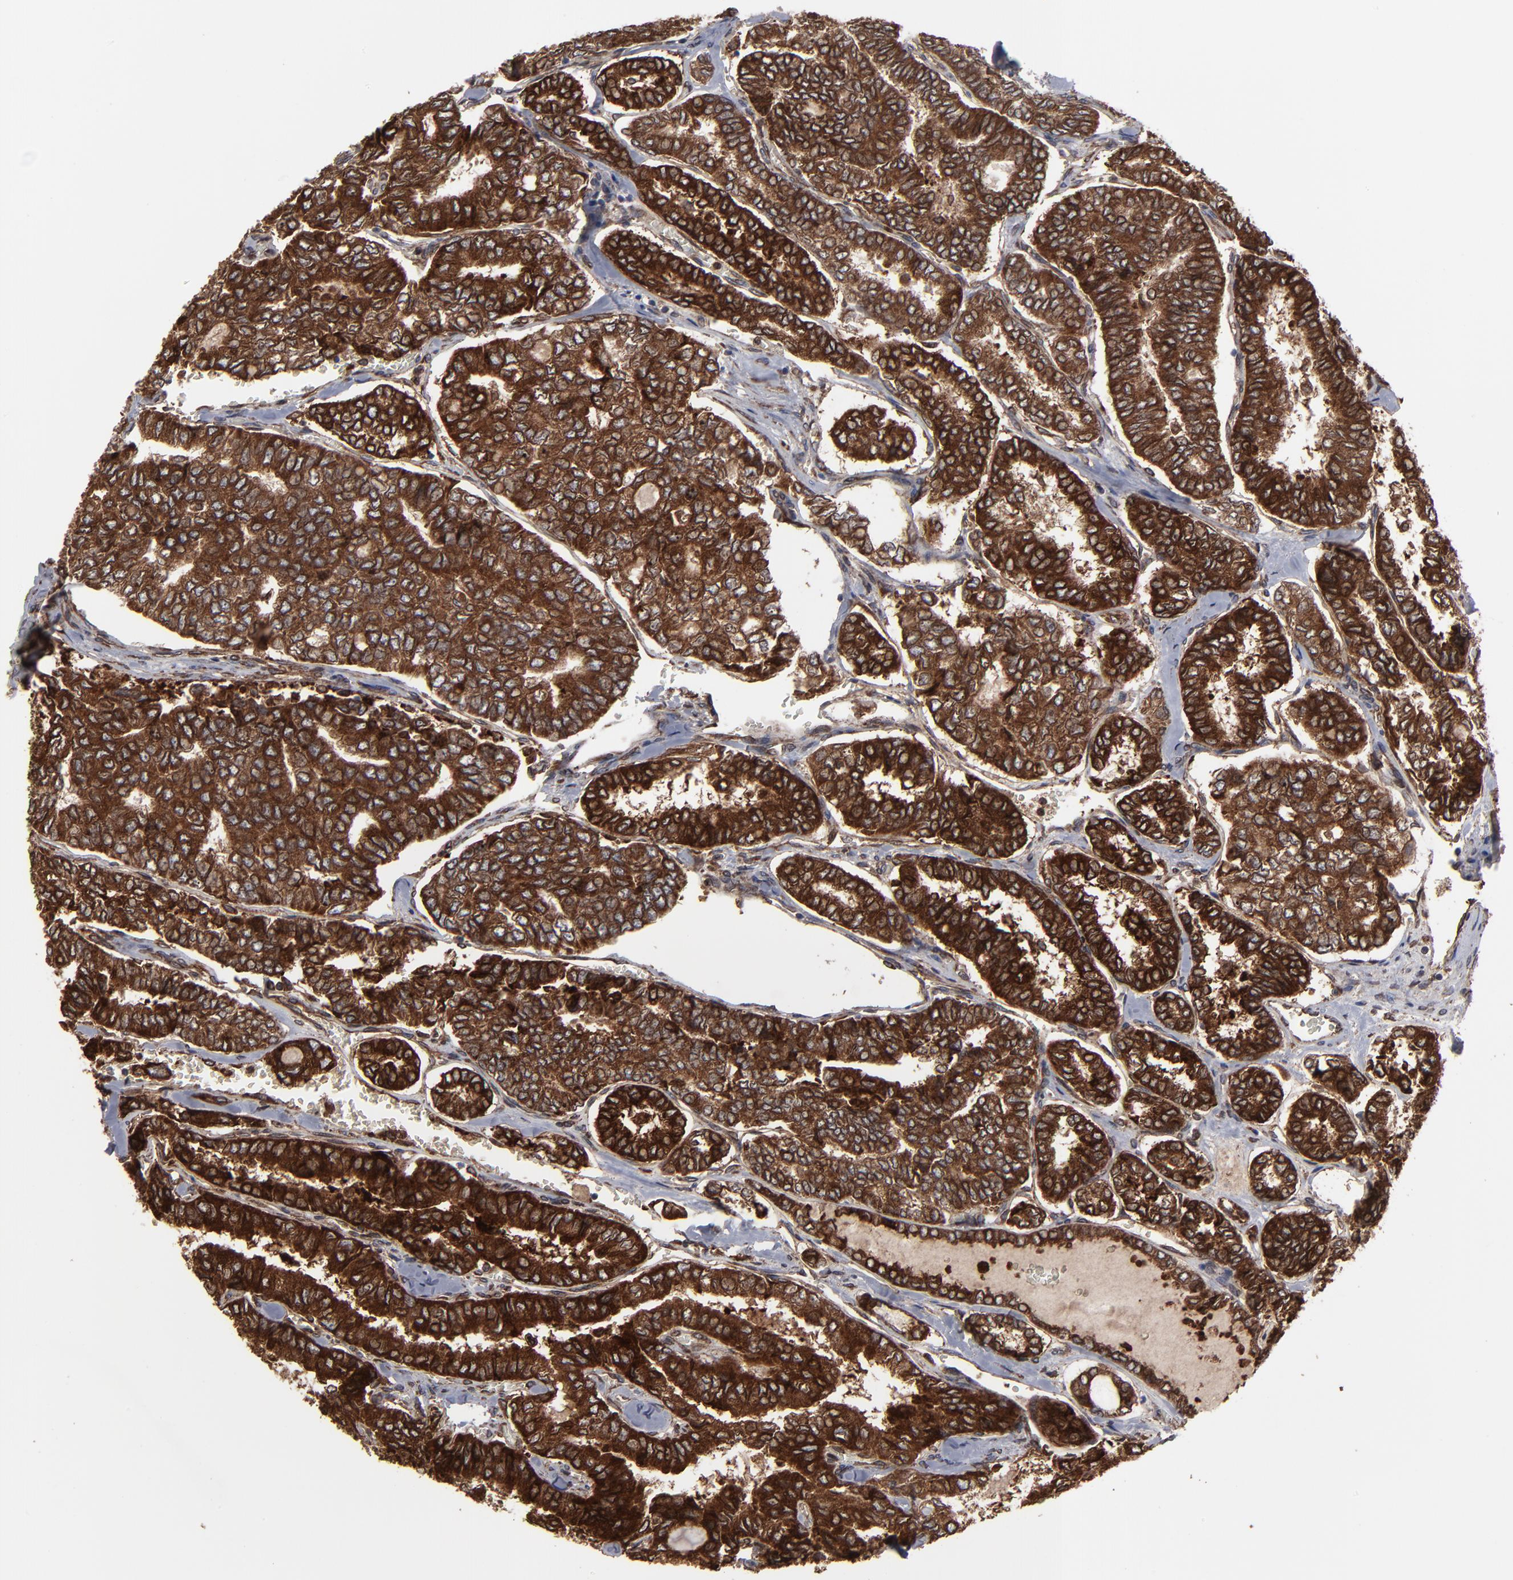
{"staining": {"intensity": "strong", "quantity": ">75%", "location": "cytoplasmic/membranous"}, "tissue": "thyroid cancer", "cell_type": "Tumor cells", "image_type": "cancer", "snomed": [{"axis": "morphology", "description": "Papillary adenocarcinoma, NOS"}, {"axis": "topography", "description": "Thyroid gland"}], "caption": "The micrograph exhibits a brown stain indicating the presence of a protein in the cytoplasmic/membranous of tumor cells in thyroid papillary adenocarcinoma.", "gene": "CNIH1", "patient": {"sex": "female", "age": 35}}